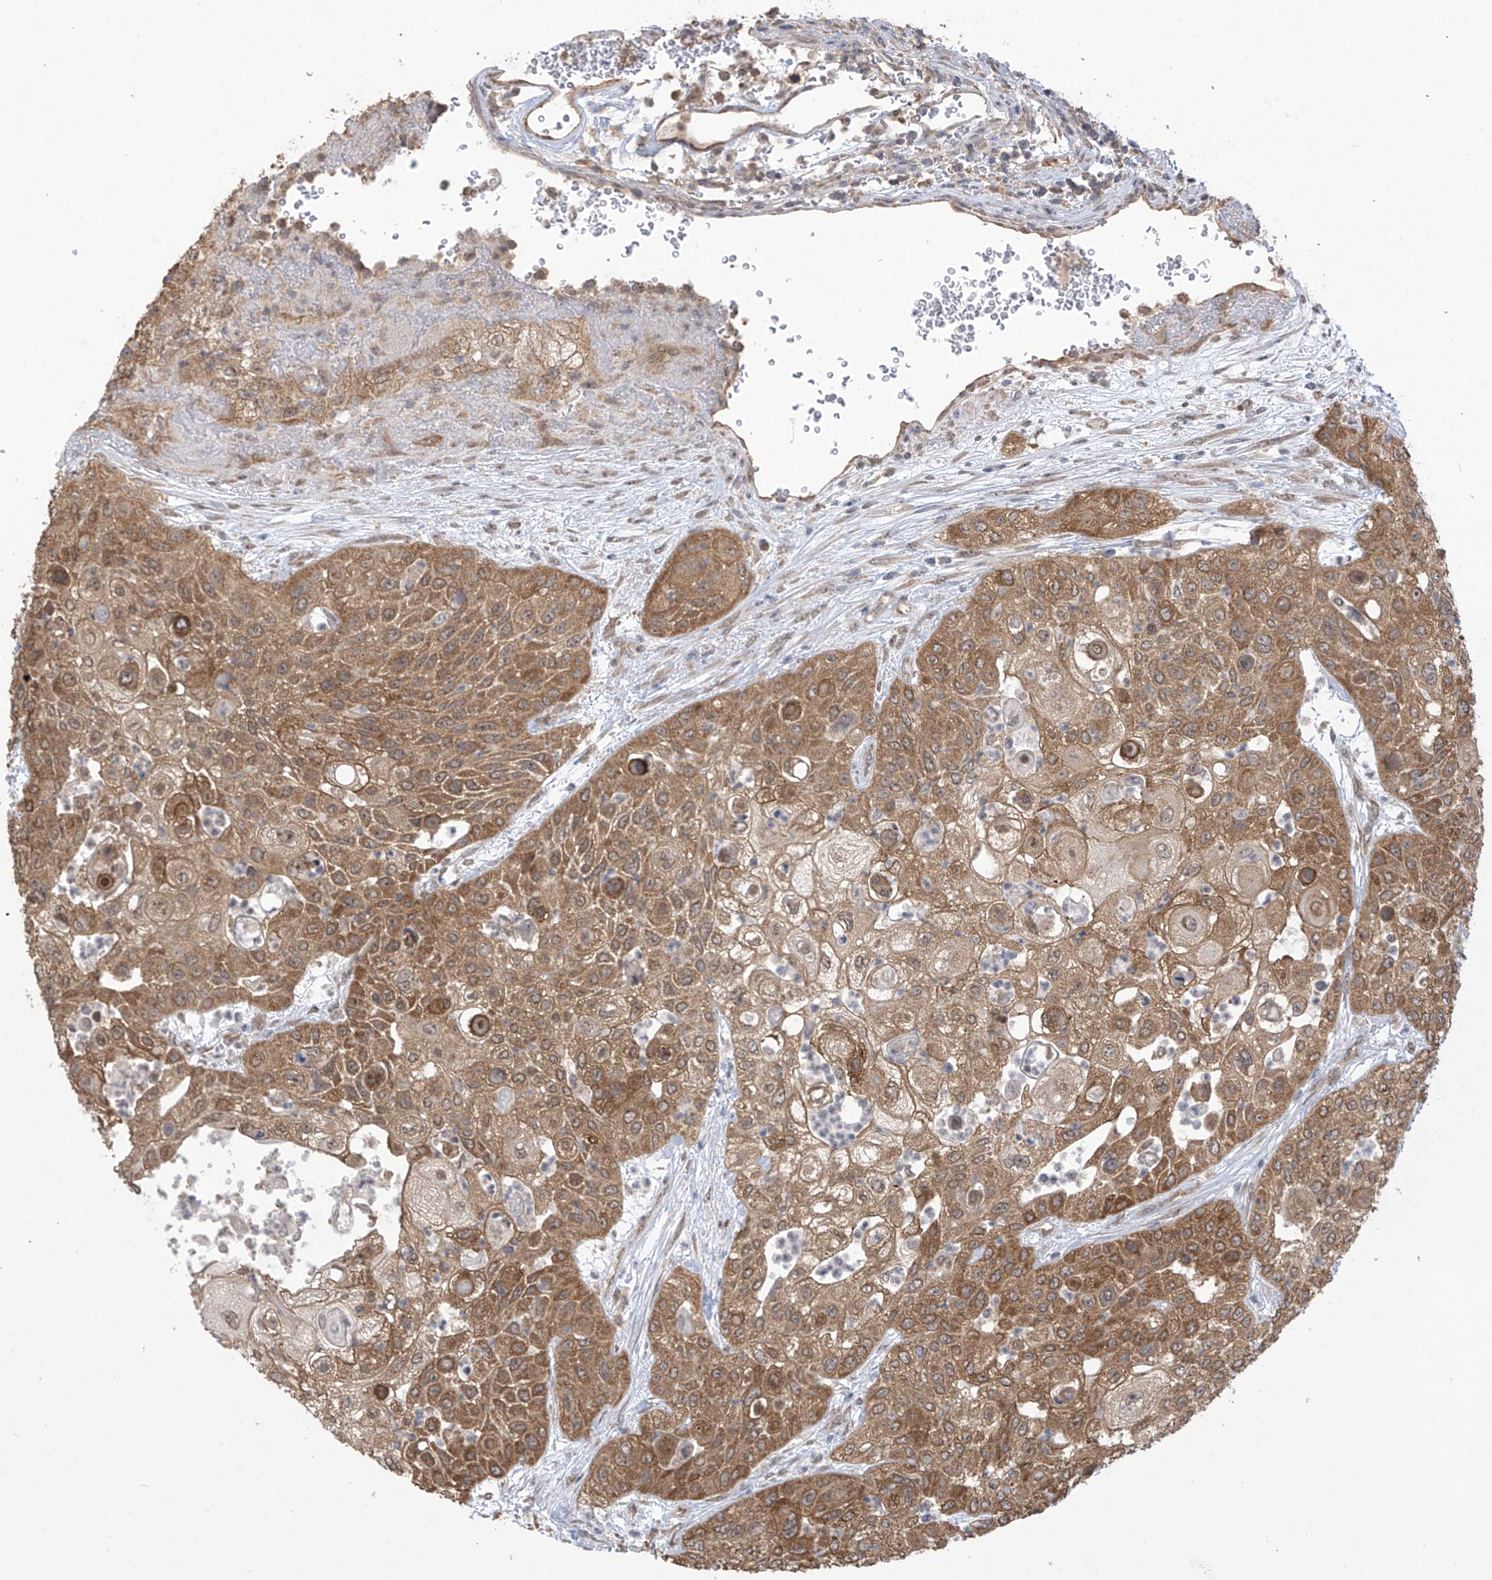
{"staining": {"intensity": "strong", "quantity": ">75%", "location": "cytoplasmic/membranous,nuclear"}, "tissue": "urothelial cancer", "cell_type": "Tumor cells", "image_type": "cancer", "snomed": [{"axis": "morphology", "description": "Urothelial carcinoma, High grade"}, {"axis": "topography", "description": "Urinary bladder"}], "caption": "An image showing strong cytoplasmic/membranous and nuclear staining in approximately >75% of tumor cells in urothelial cancer, as visualized by brown immunohistochemical staining.", "gene": "KIAA1522", "patient": {"sex": "female", "age": 79}}